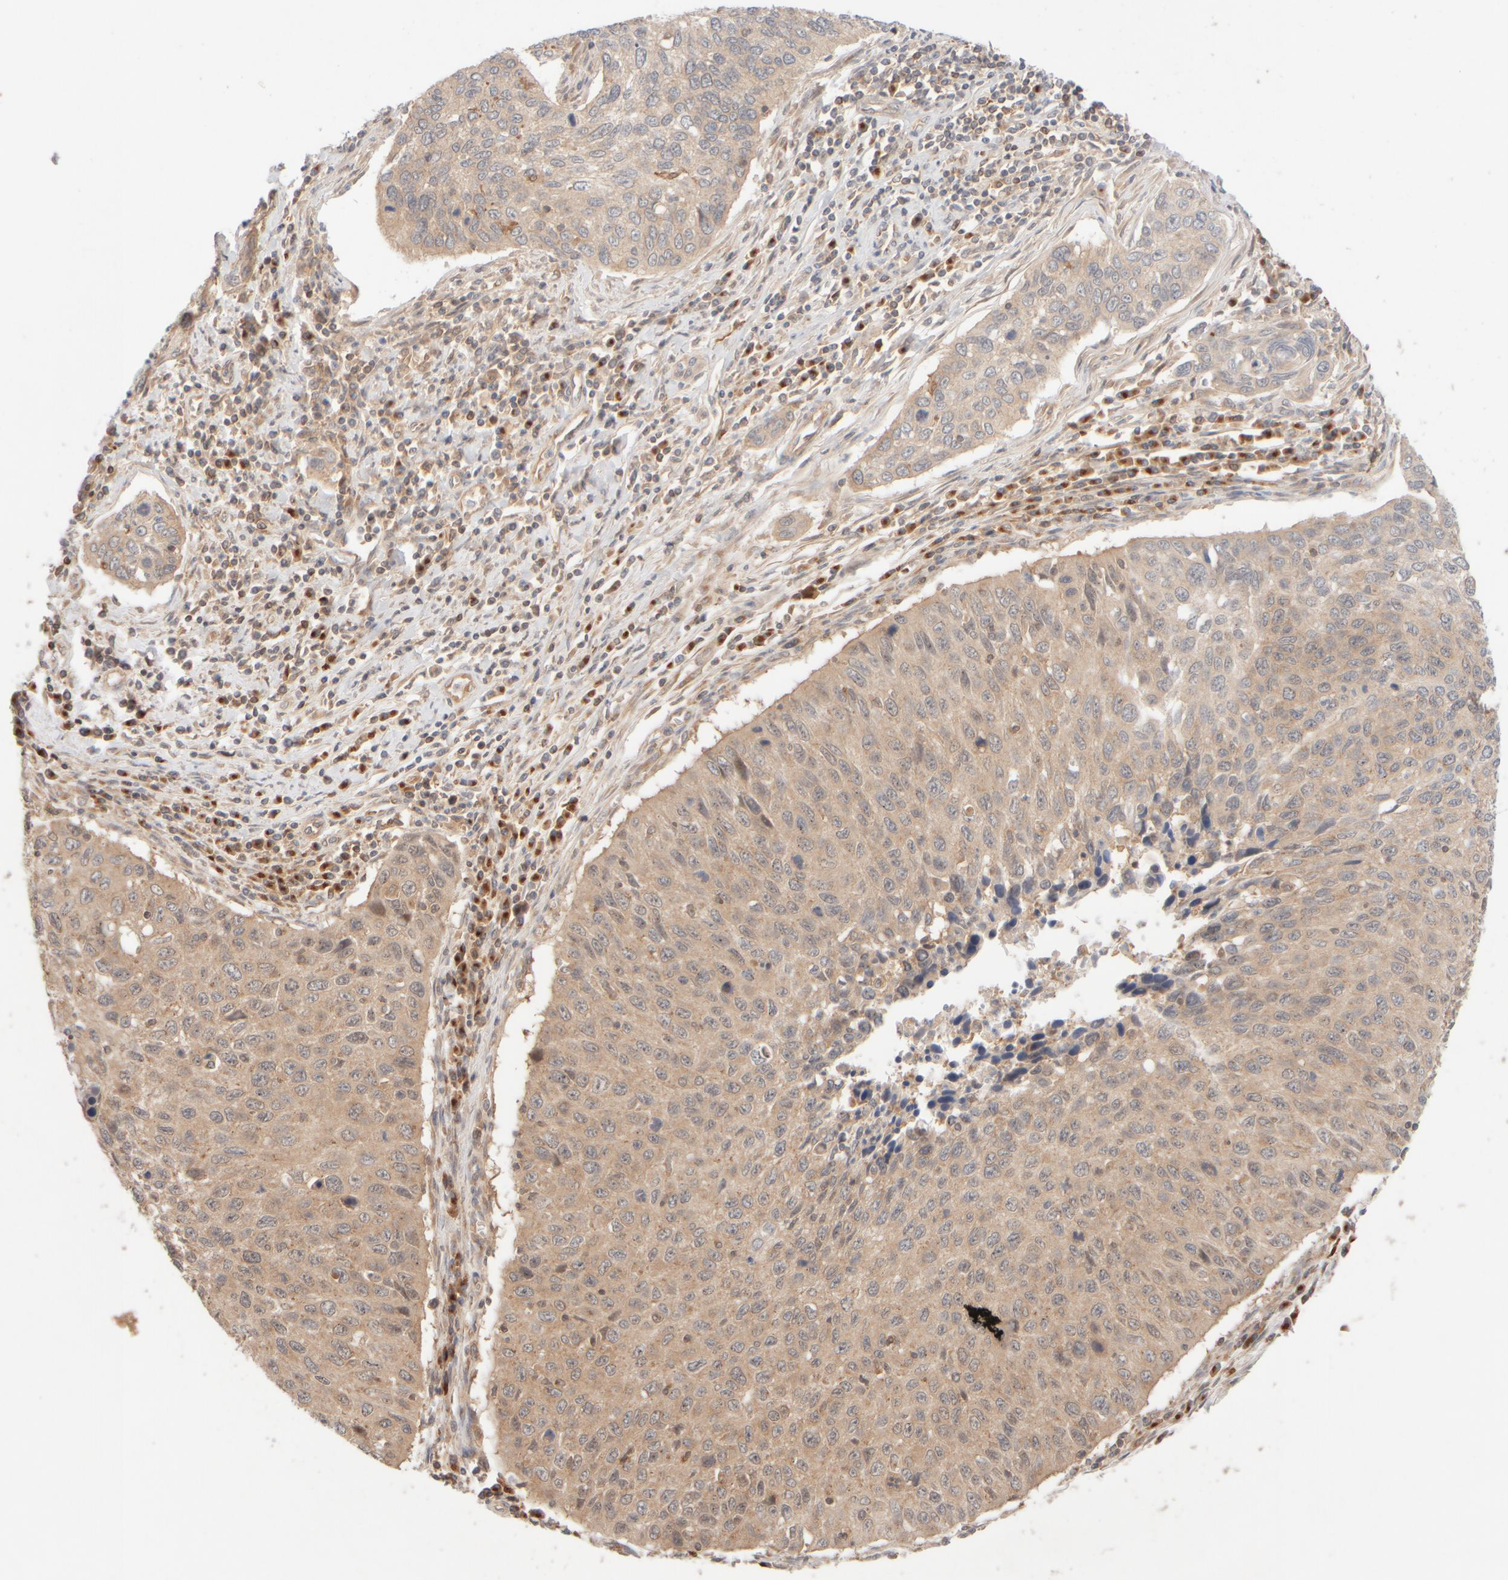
{"staining": {"intensity": "weak", "quantity": "25%-75%", "location": "cytoplasmic/membranous"}, "tissue": "cervical cancer", "cell_type": "Tumor cells", "image_type": "cancer", "snomed": [{"axis": "morphology", "description": "Squamous cell carcinoma, NOS"}, {"axis": "topography", "description": "Cervix"}], "caption": "Weak cytoplasmic/membranous staining for a protein is appreciated in about 25%-75% of tumor cells of squamous cell carcinoma (cervical) using immunohistochemistry (IHC).", "gene": "RABEP1", "patient": {"sex": "female", "age": 53}}